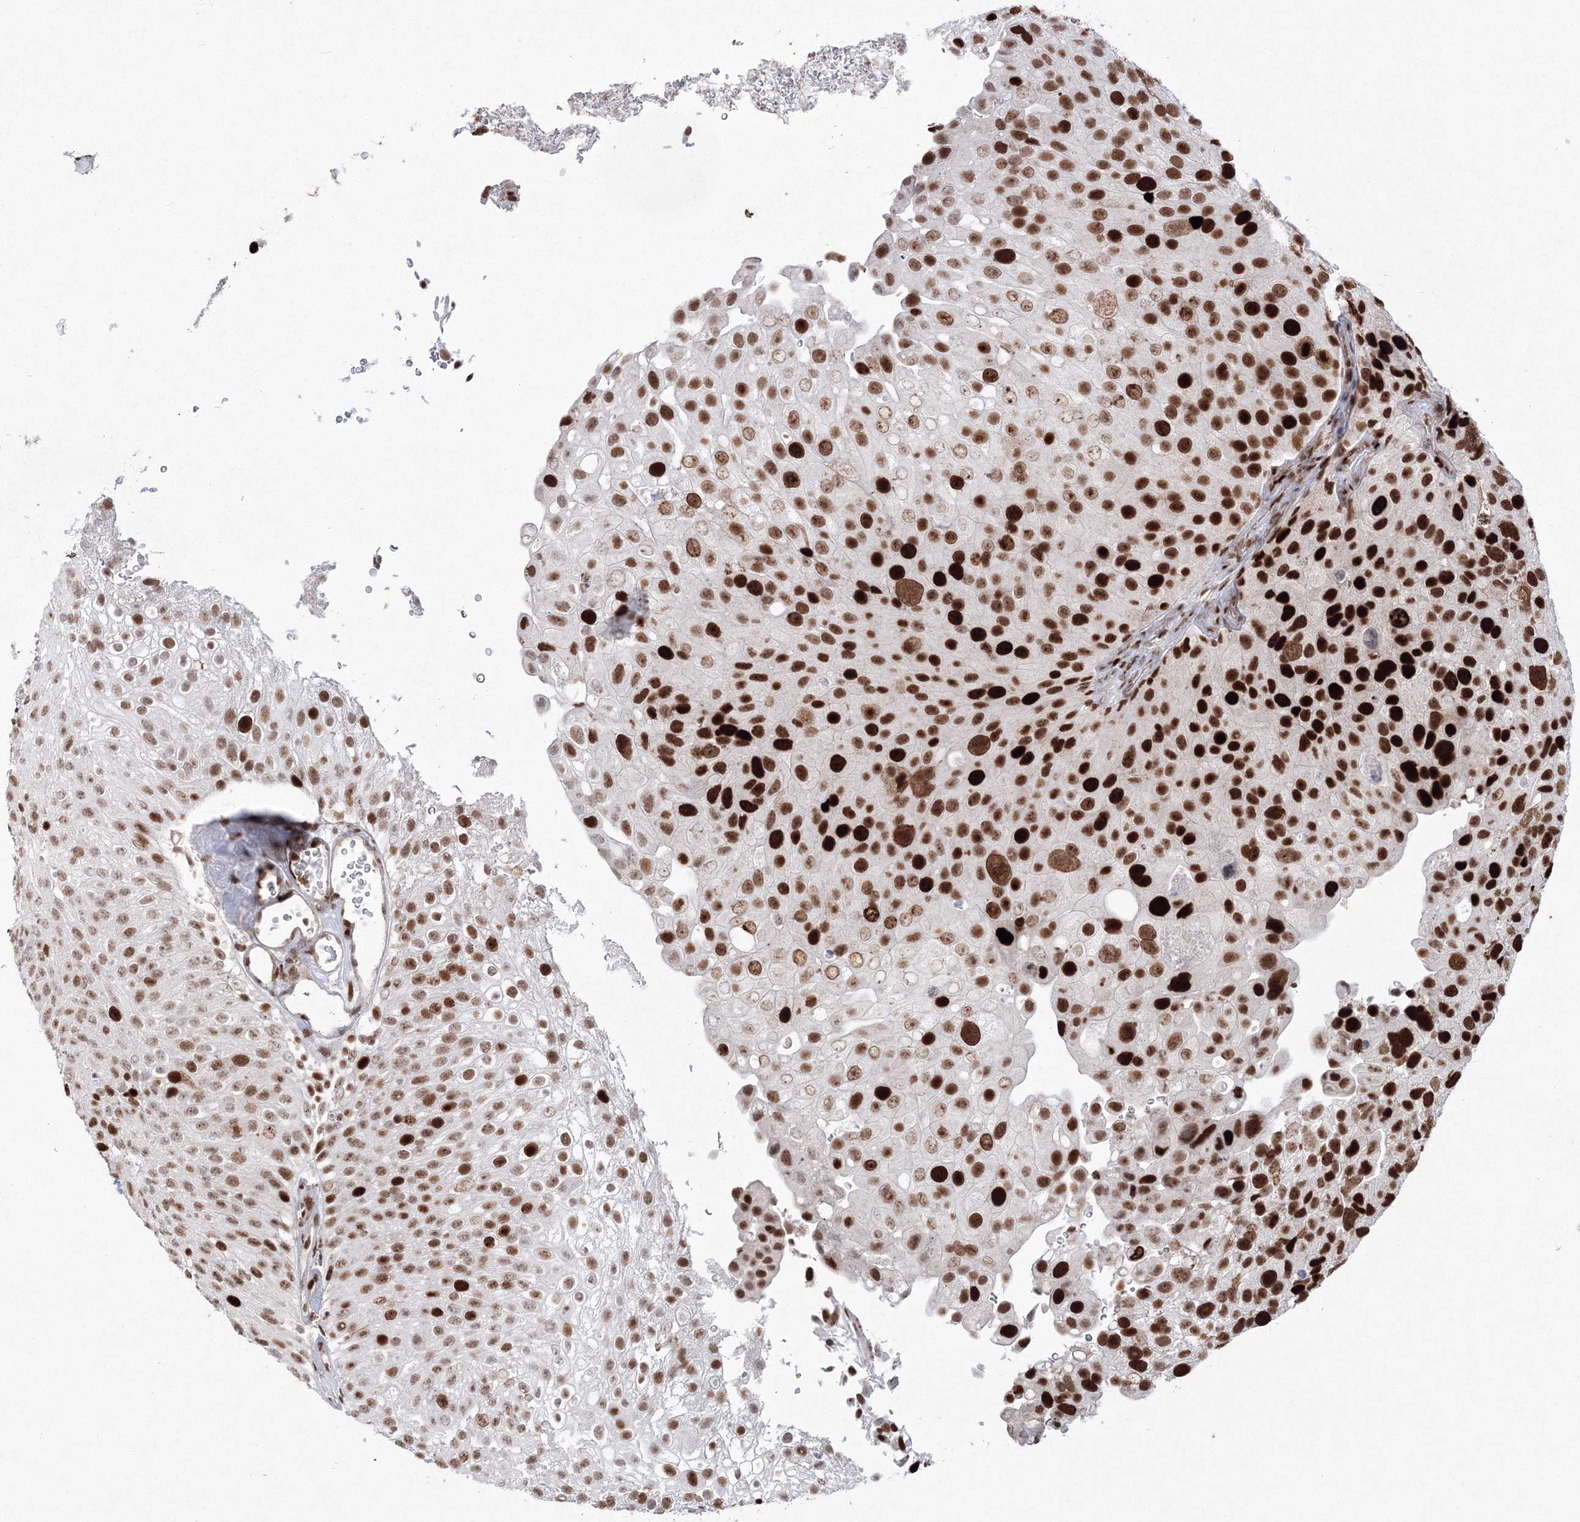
{"staining": {"intensity": "strong", "quantity": ">75%", "location": "nuclear"}, "tissue": "urothelial cancer", "cell_type": "Tumor cells", "image_type": "cancer", "snomed": [{"axis": "morphology", "description": "Urothelial carcinoma, Low grade"}, {"axis": "topography", "description": "Urinary bladder"}], "caption": "Urothelial cancer stained with a protein marker demonstrates strong staining in tumor cells.", "gene": "LIG1", "patient": {"sex": "male", "age": 78}}